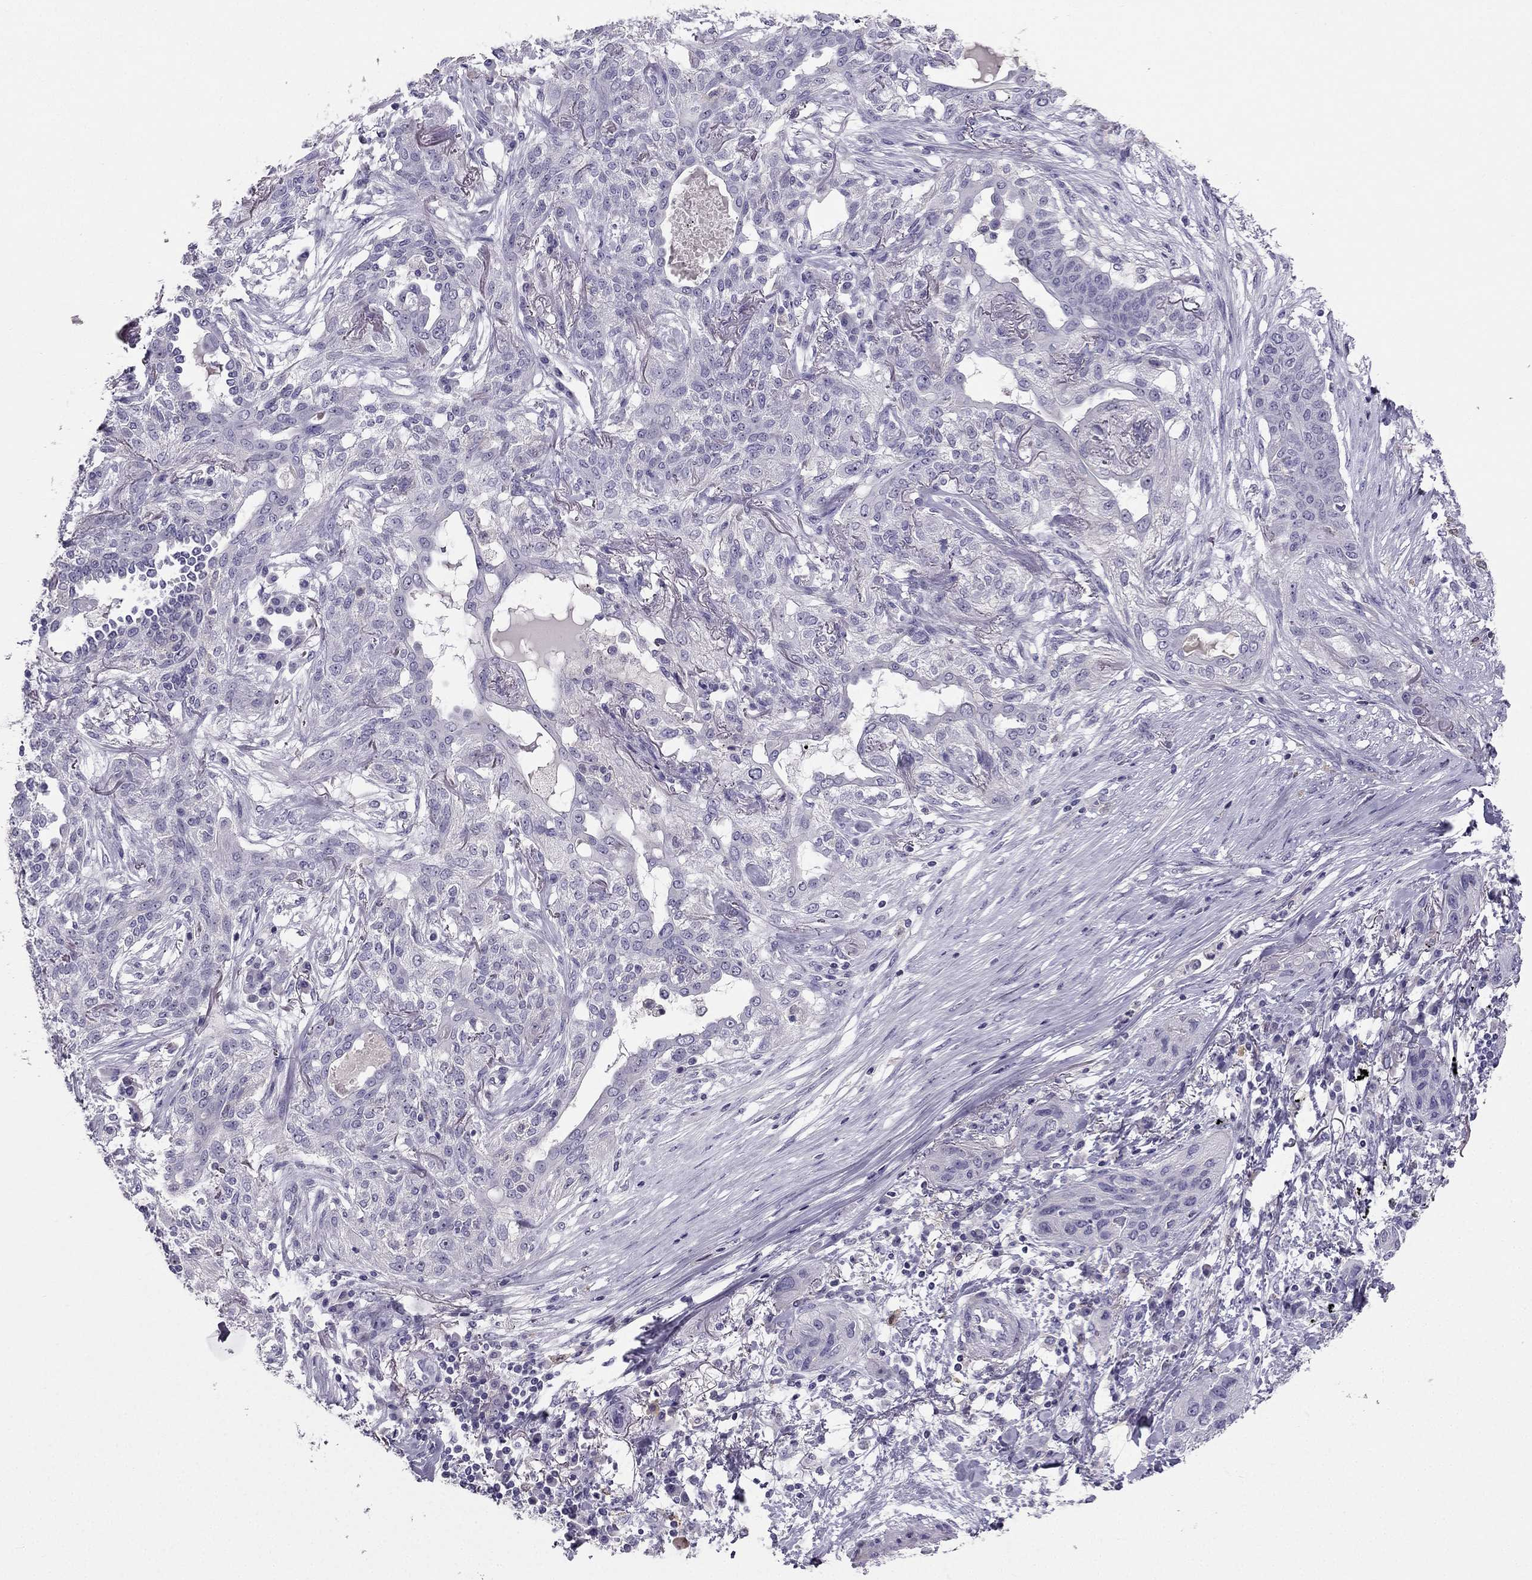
{"staining": {"intensity": "negative", "quantity": "none", "location": "none"}, "tissue": "lung cancer", "cell_type": "Tumor cells", "image_type": "cancer", "snomed": [{"axis": "morphology", "description": "Squamous cell carcinoma, NOS"}, {"axis": "topography", "description": "Lung"}], "caption": "Human lung cancer stained for a protein using IHC reveals no expression in tumor cells.", "gene": "LMTK3", "patient": {"sex": "female", "age": 70}}